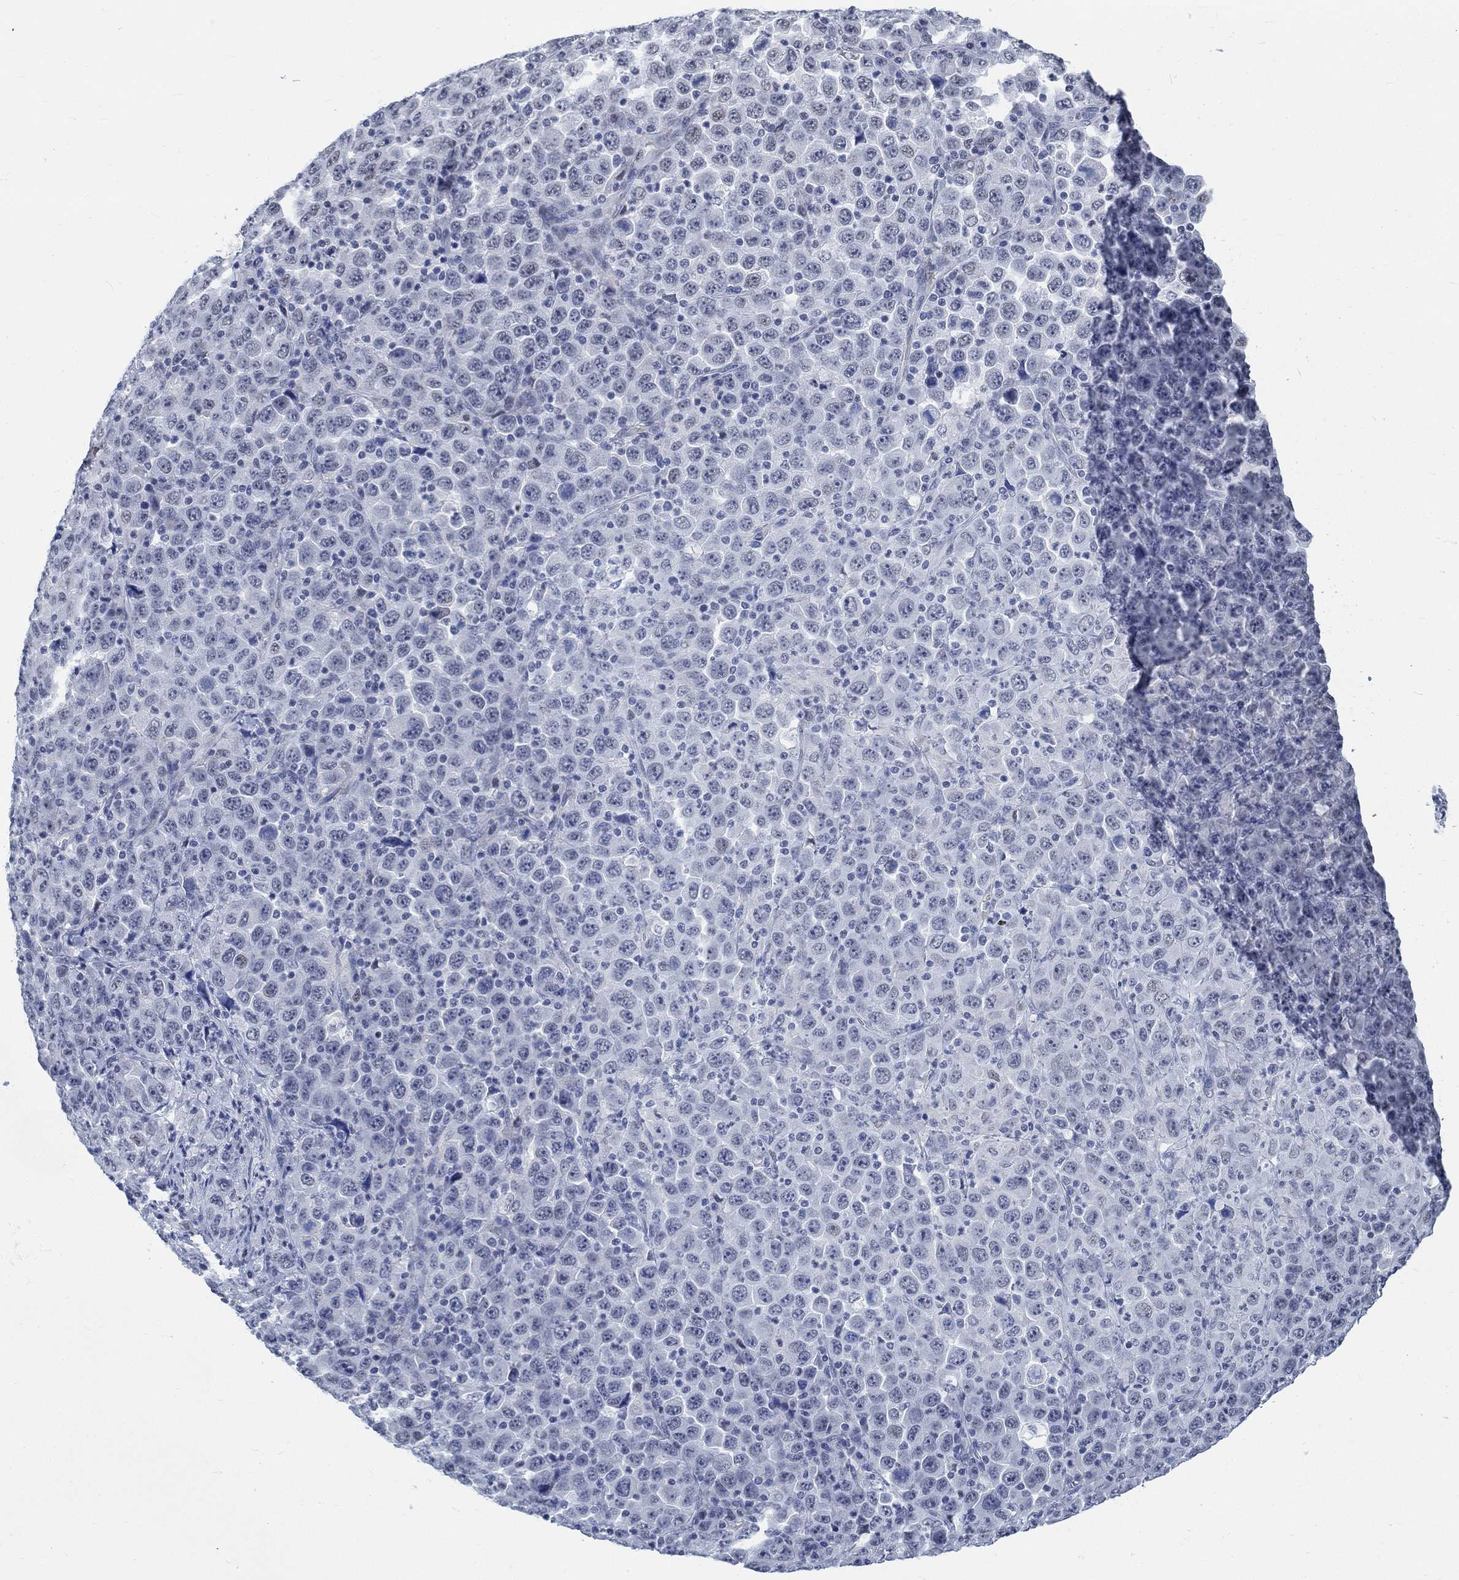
{"staining": {"intensity": "negative", "quantity": "none", "location": "none"}, "tissue": "stomach cancer", "cell_type": "Tumor cells", "image_type": "cancer", "snomed": [{"axis": "morphology", "description": "Normal tissue, NOS"}, {"axis": "morphology", "description": "Adenocarcinoma, NOS"}, {"axis": "topography", "description": "Stomach, upper"}, {"axis": "topography", "description": "Stomach"}], "caption": "Tumor cells are negative for protein expression in human stomach cancer. Brightfield microscopy of immunohistochemistry stained with DAB (3,3'-diaminobenzidine) (brown) and hematoxylin (blue), captured at high magnification.", "gene": "KCNH8", "patient": {"sex": "male", "age": 59}}